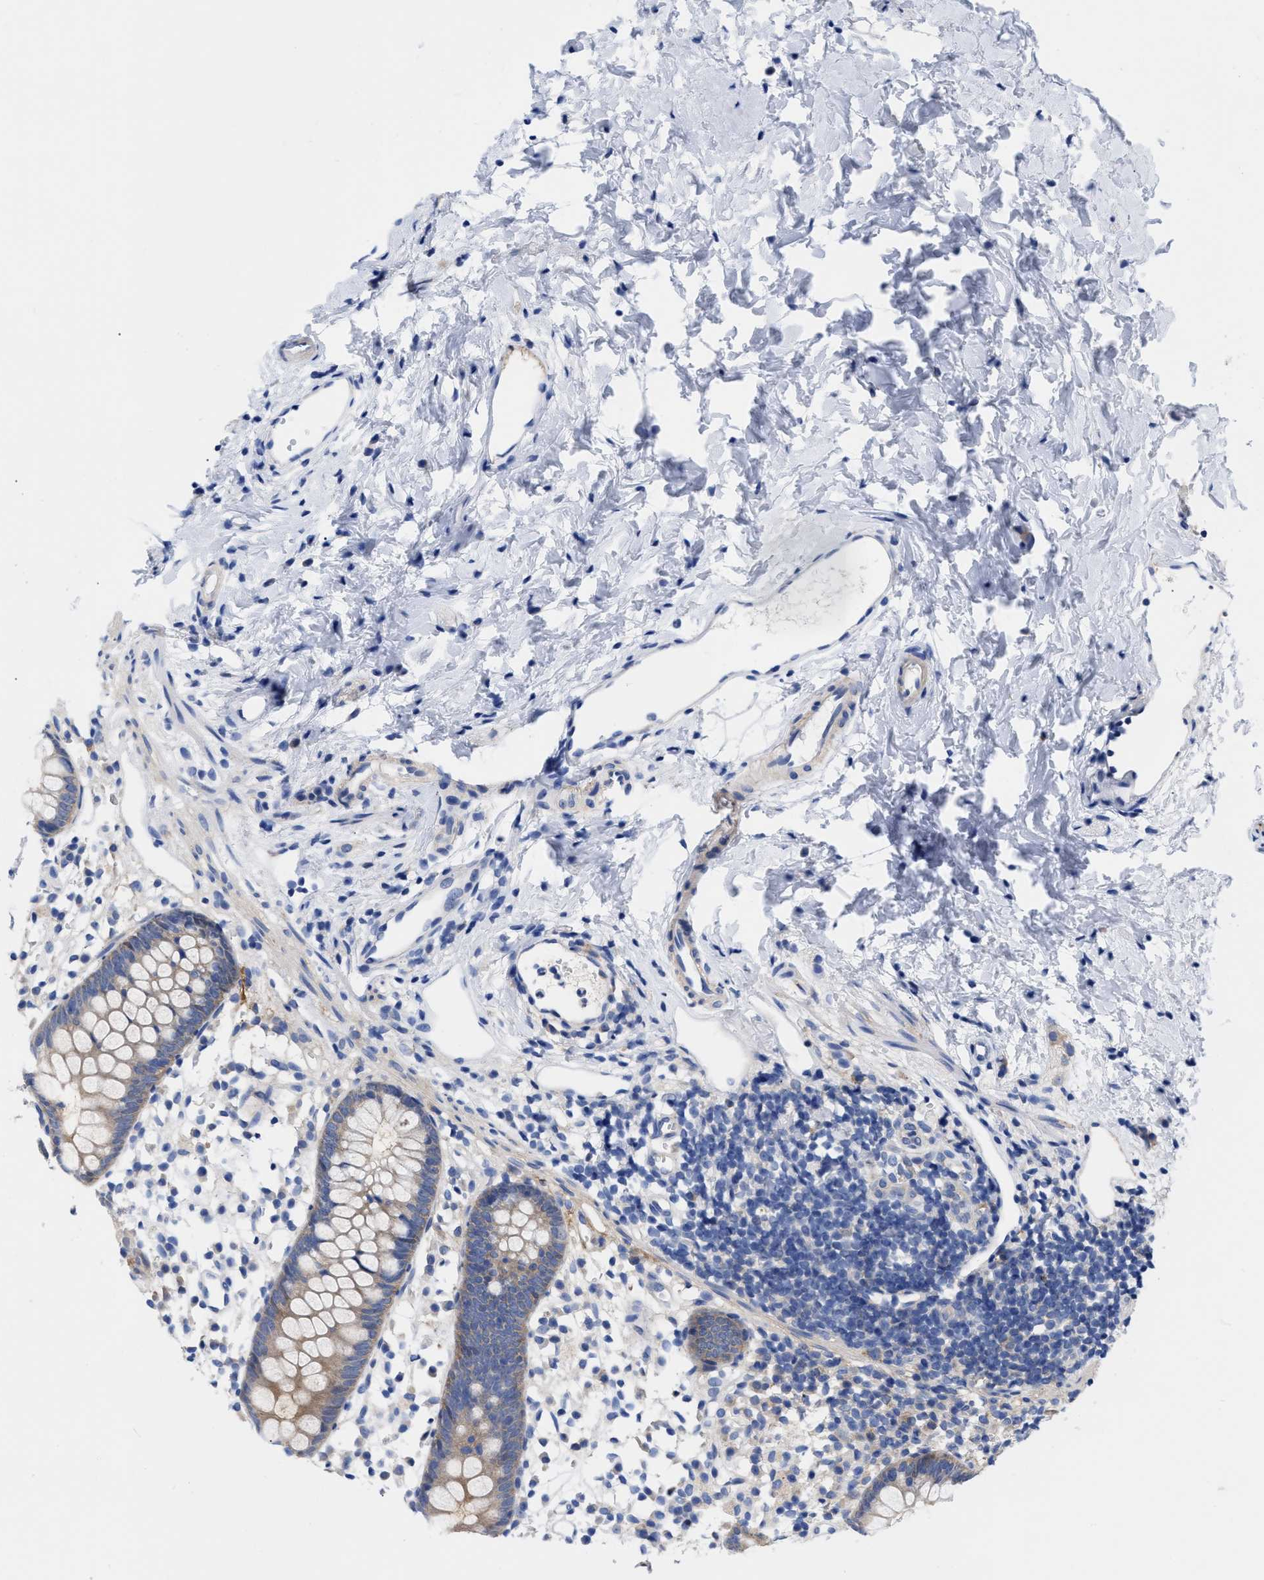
{"staining": {"intensity": "moderate", "quantity": ">75%", "location": "cytoplasmic/membranous"}, "tissue": "appendix", "cell_type": "Glandular cells", "image_type": "normal", "snomed": [{"axis": "morphology", "description": "Normal tissue, NOS"}, {"axis": "topography", "description": "Appendix"}], "caption": "Human appendix stained with a brown dye demonstrates moderate cytoplasmic/membranous positive positivity in approximately >75% of glandular cells.", "gene": "RBKS", "patient": {"sex": "female", "age": 20}}